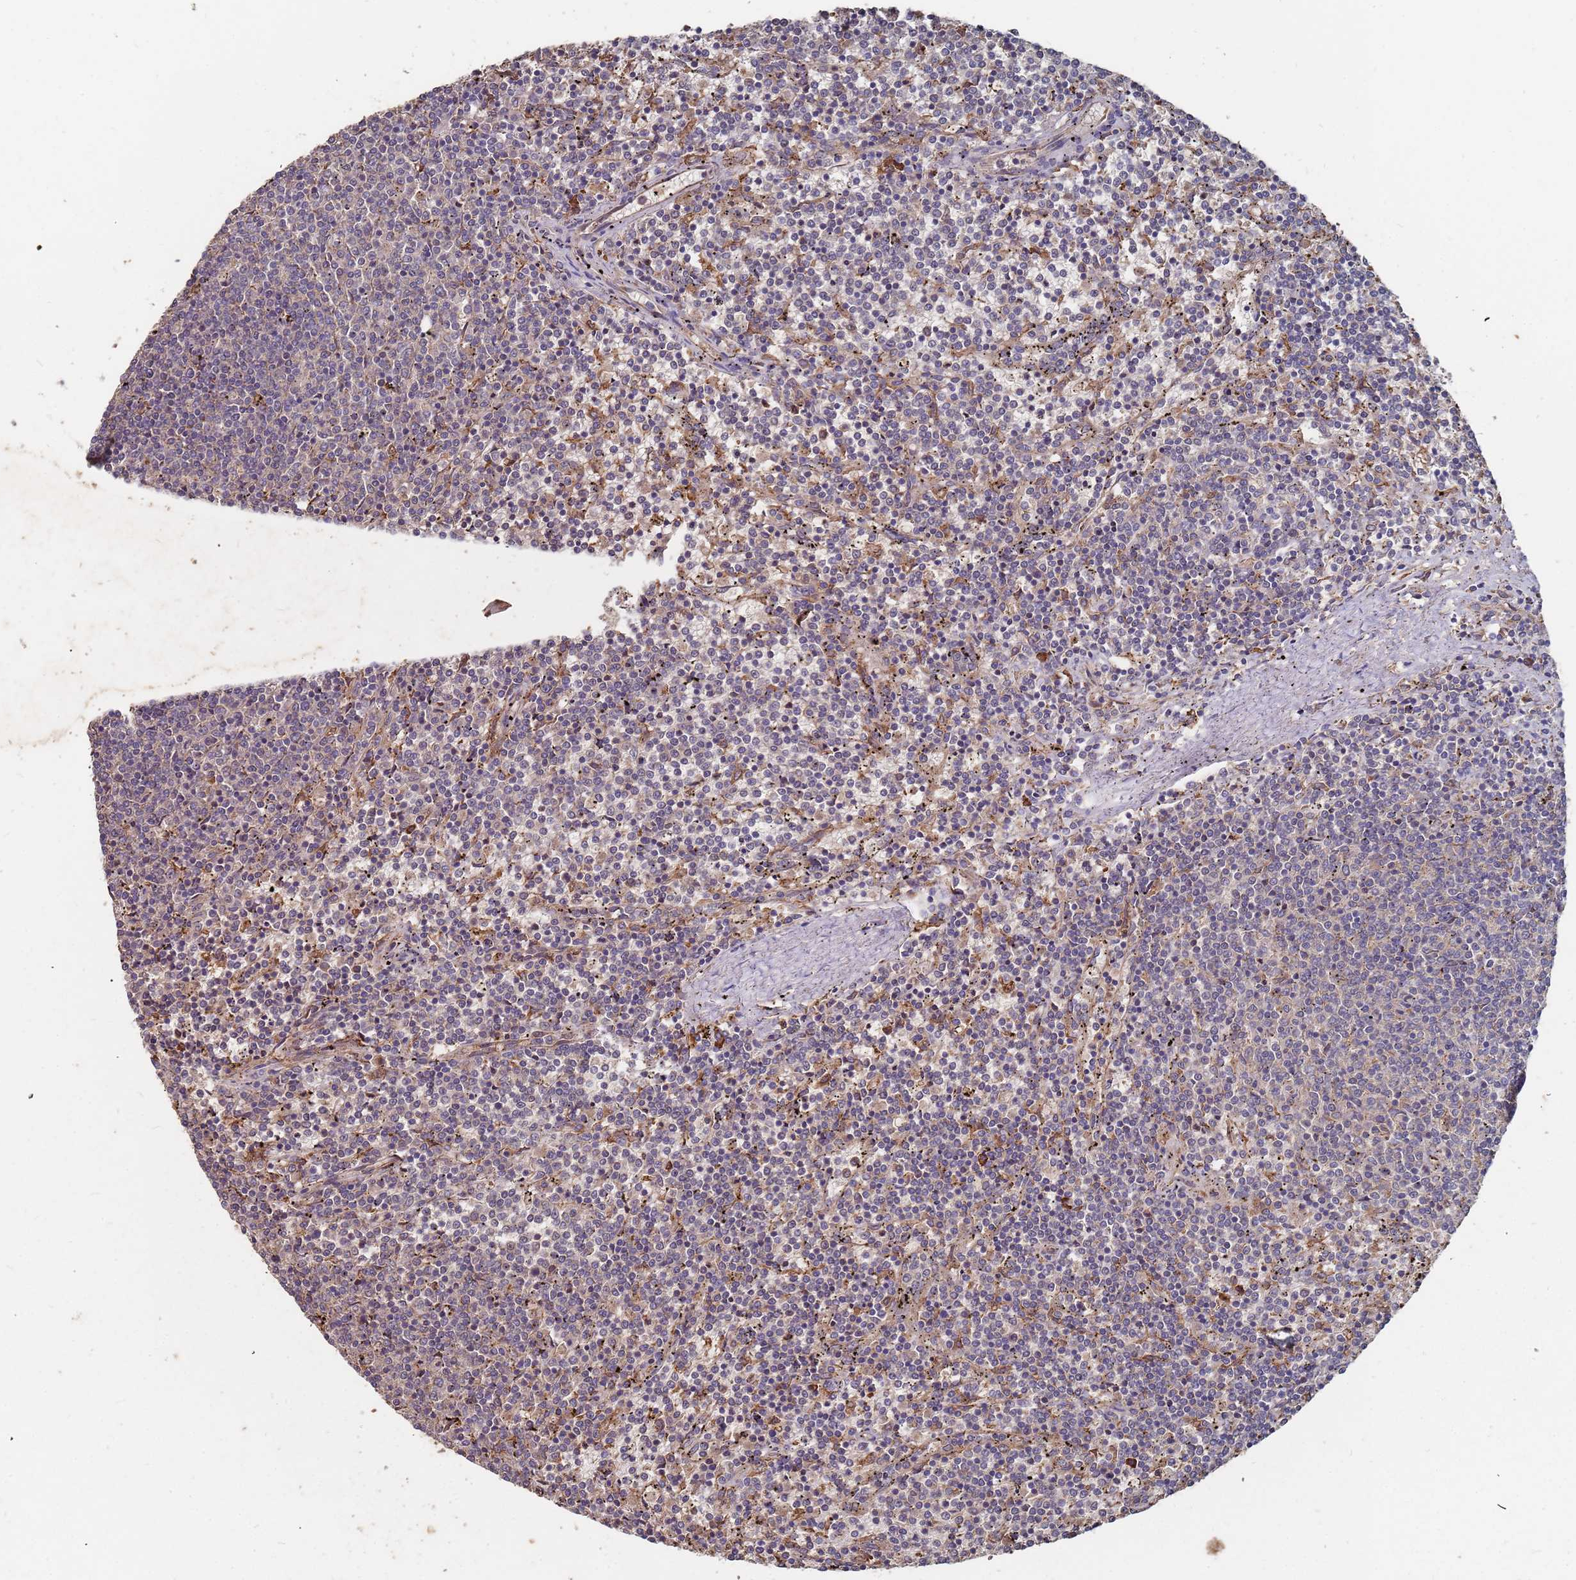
{"staining": {"intensity": "negative", "quantity": "none", "location": "none"}, "tissue": "lymphoma", "cell_type": "Tumor cells", "image_type": "cancer", "snomed": [{"axis": "morphology", "description": "Malignant lymphoma, non-Hodgkin's type, Low grade"}, {"axis": "topography", "description": "Spleen"}], "caption": "Tumor cells are negative for protein expression in human low-grade malignant lymphoma, non-Hodgkin's type.", "gene": "ATG5", "patient": {"sex": "female", "age": 50}}